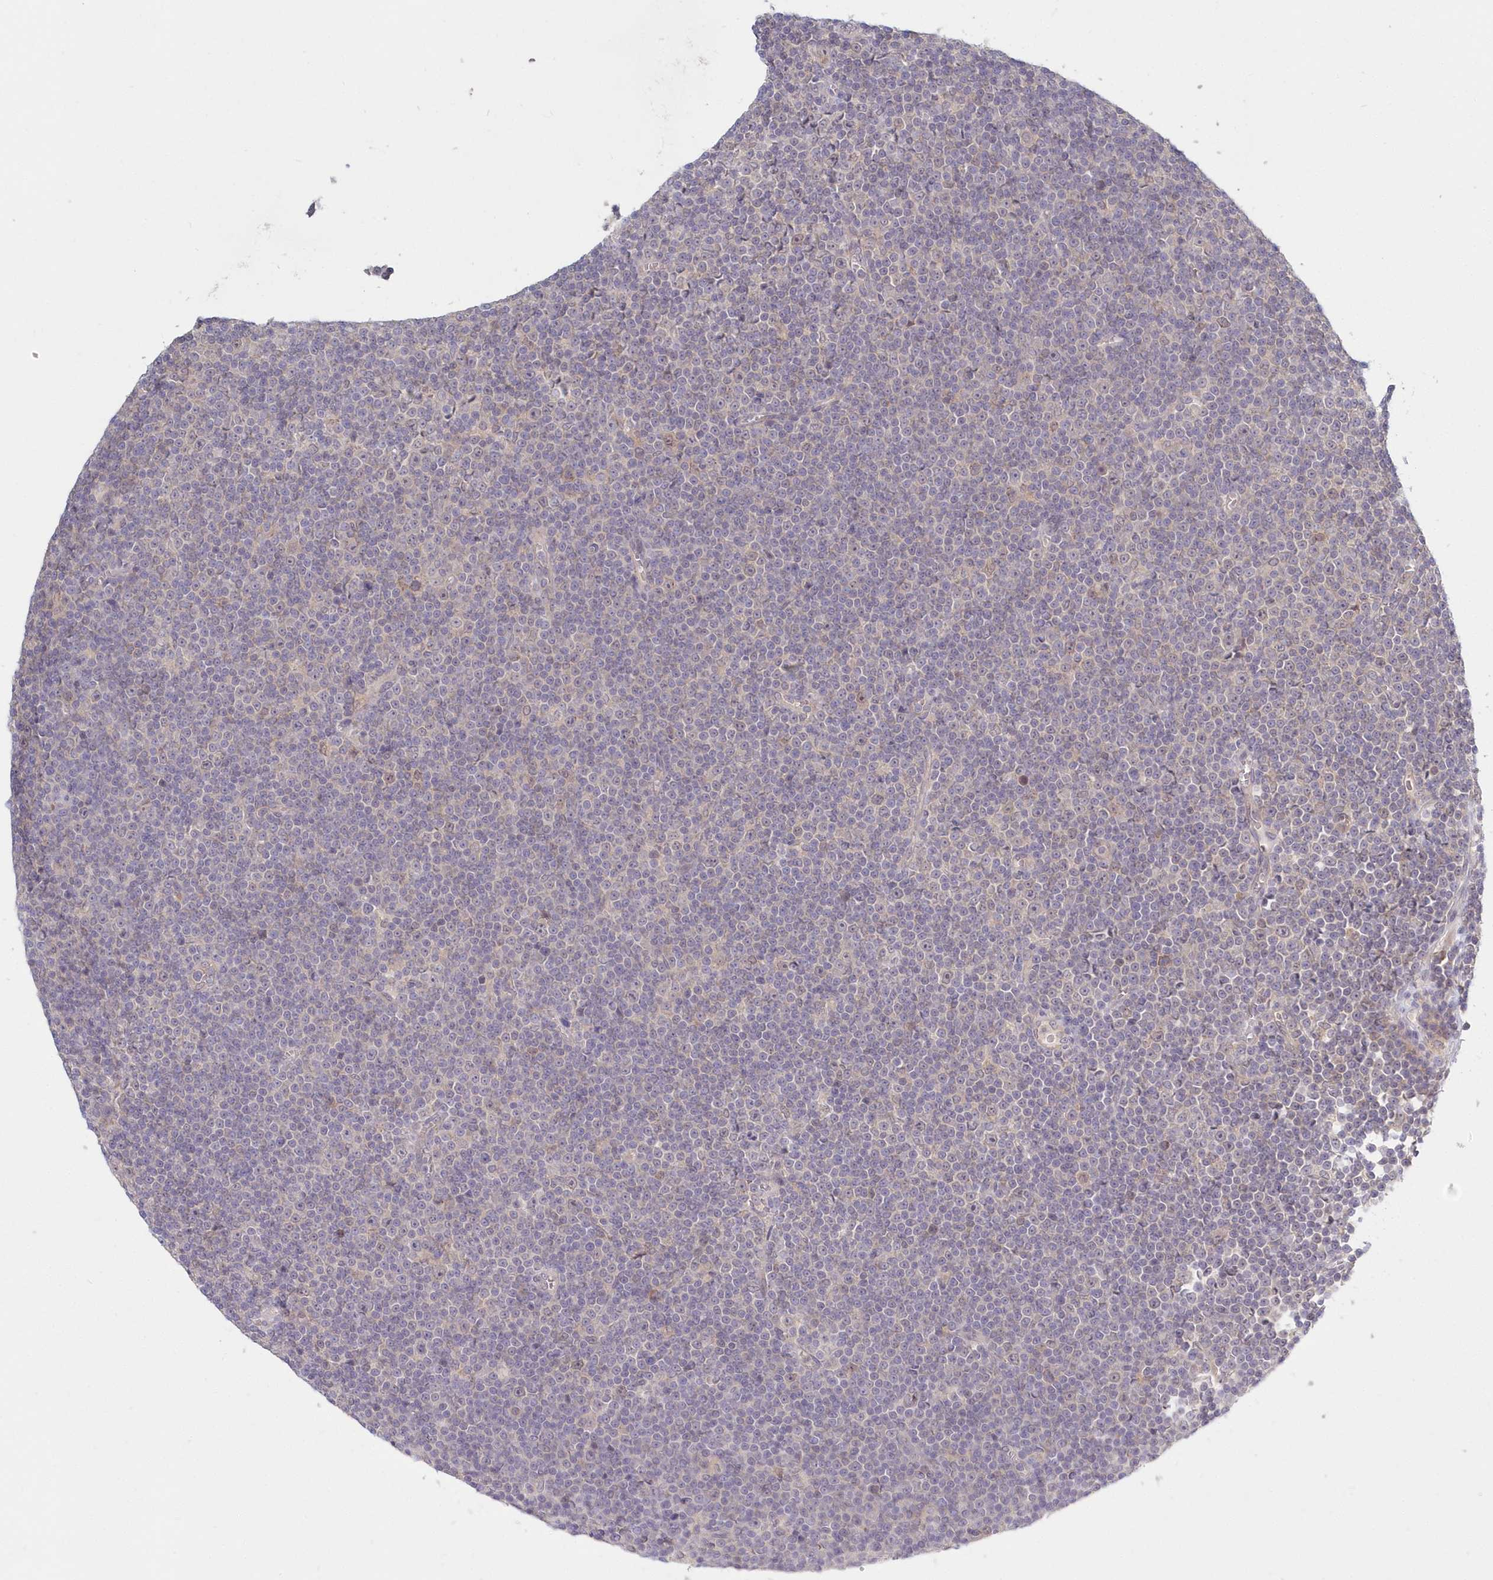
{"staining": {"intensity": "negative", "quantity": "none", "location": "none"}, "tissue": "lymphoma", "cell_type": "Tumor cells", "image_type": "cancer", "snomed": [{"axis": "morphology", "description": "Malignant lymphoma, non-Hodgkin's type, Low grade"}, {"axis": "topography", "description": "Lymph node"}], "caption": "An immunohistochemistry (IHC) image of malignant lymphoma, non-Hodgkin's type (low-grade) is shown. There is no staining in tumor cells of malignant lymphoma, non-Hodgkin's type (low-grade).", "gene": "KATNA1", "patient": {"sex": "female", "age": 67}}